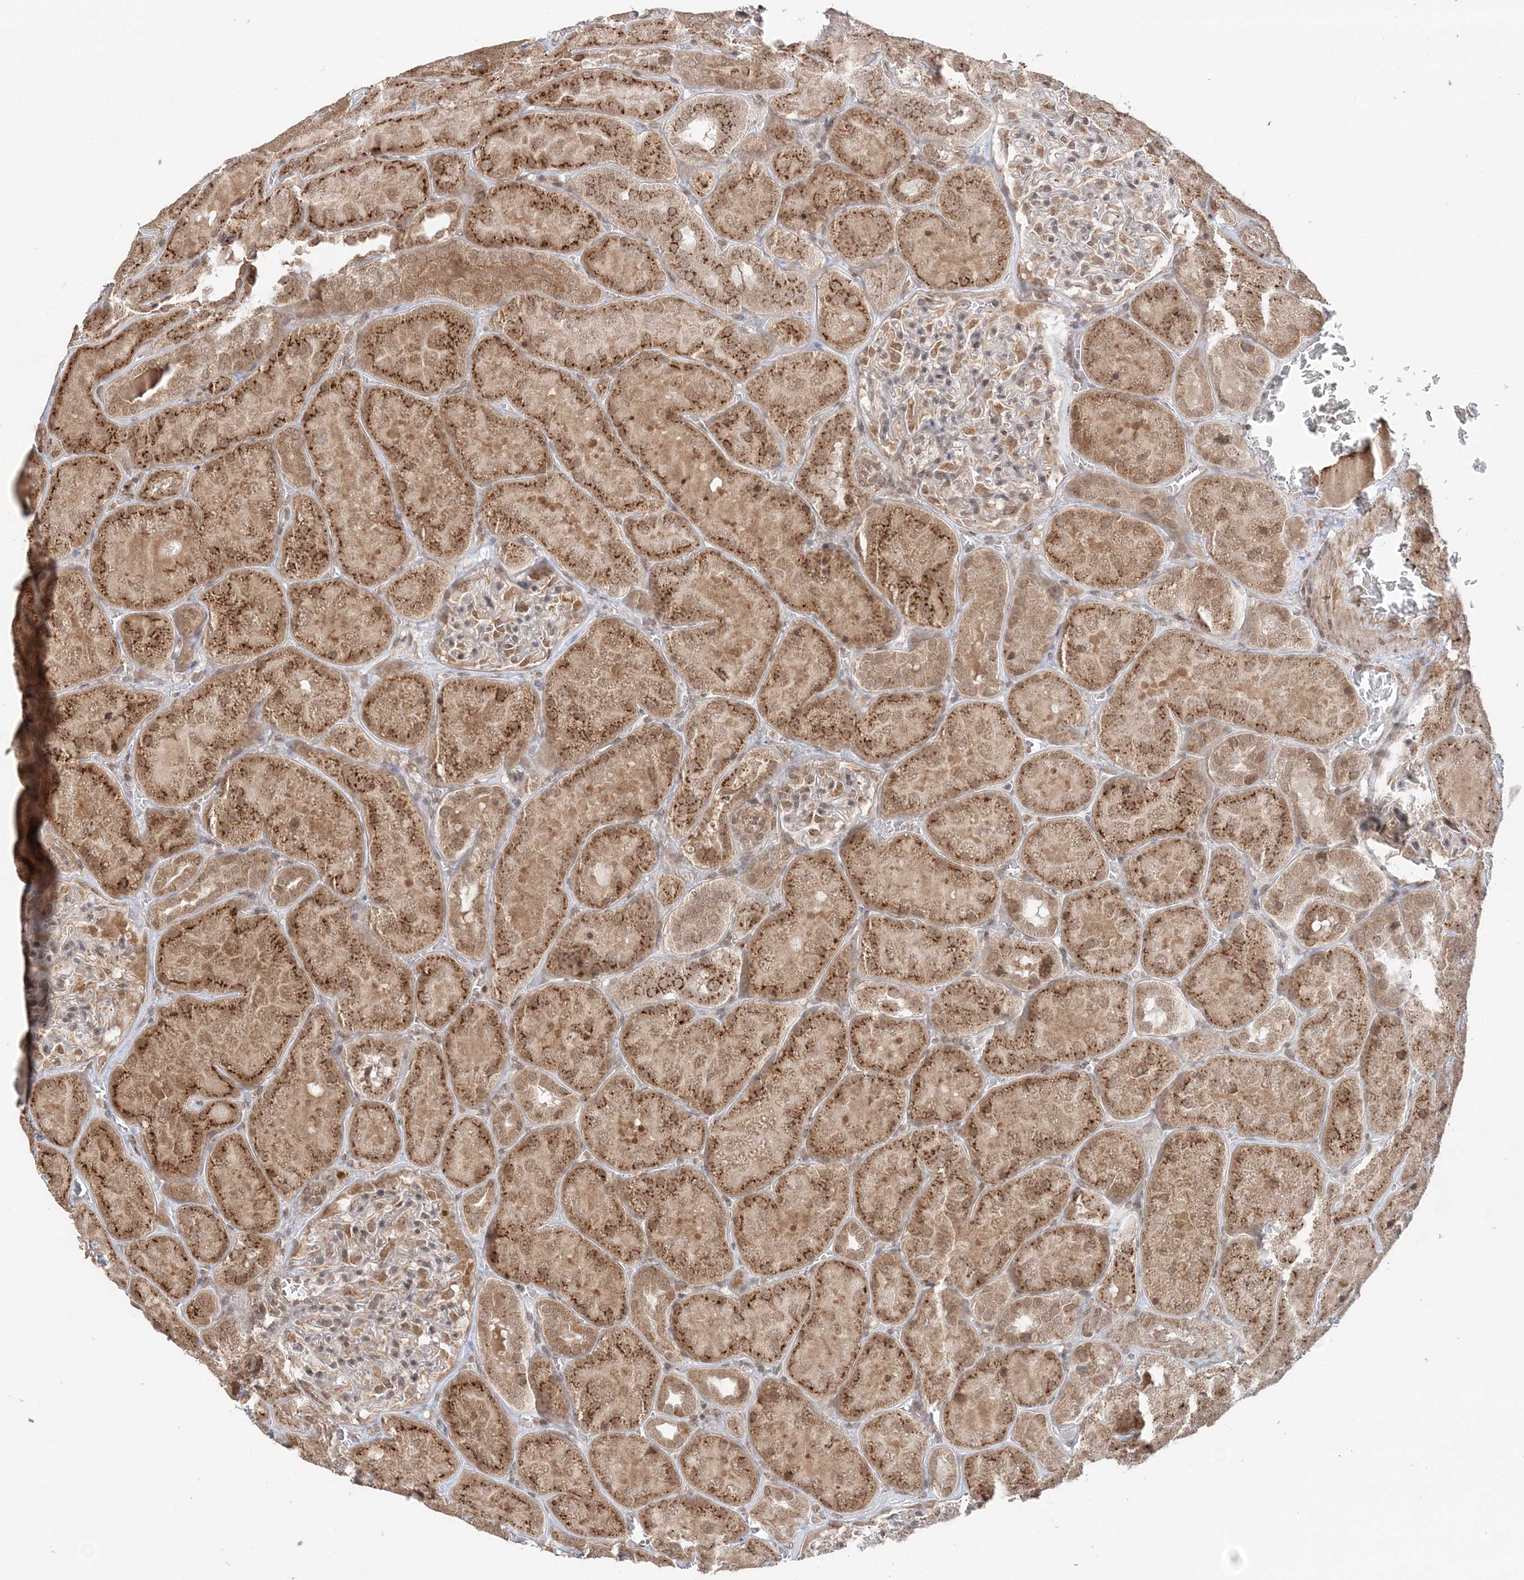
{"staining": {"intensity": "weak", "quantity": "25%-75%", "location": "cytoplasmic/membranous,nuclear"}, "tissue": "kidney", "cell_type": "Cells in glomeruli", "image_type": "normal", "snomed": [{"axis": "morphology", "description": "Normal tissue, NOS"}, {"axis": "topography", "description": "Kidney"}], "caption": "Cells in glomeruli show low levels of weak cytoplasmic/membranous,nuclear positivity in about 25%-75% of cells in benign kidney. Immunohistochemistry (ihc) stains the protein in brown and the nuclei are stained blue.", "gene": "TMED10", "patient": {"sex": "male", "age": 28}}